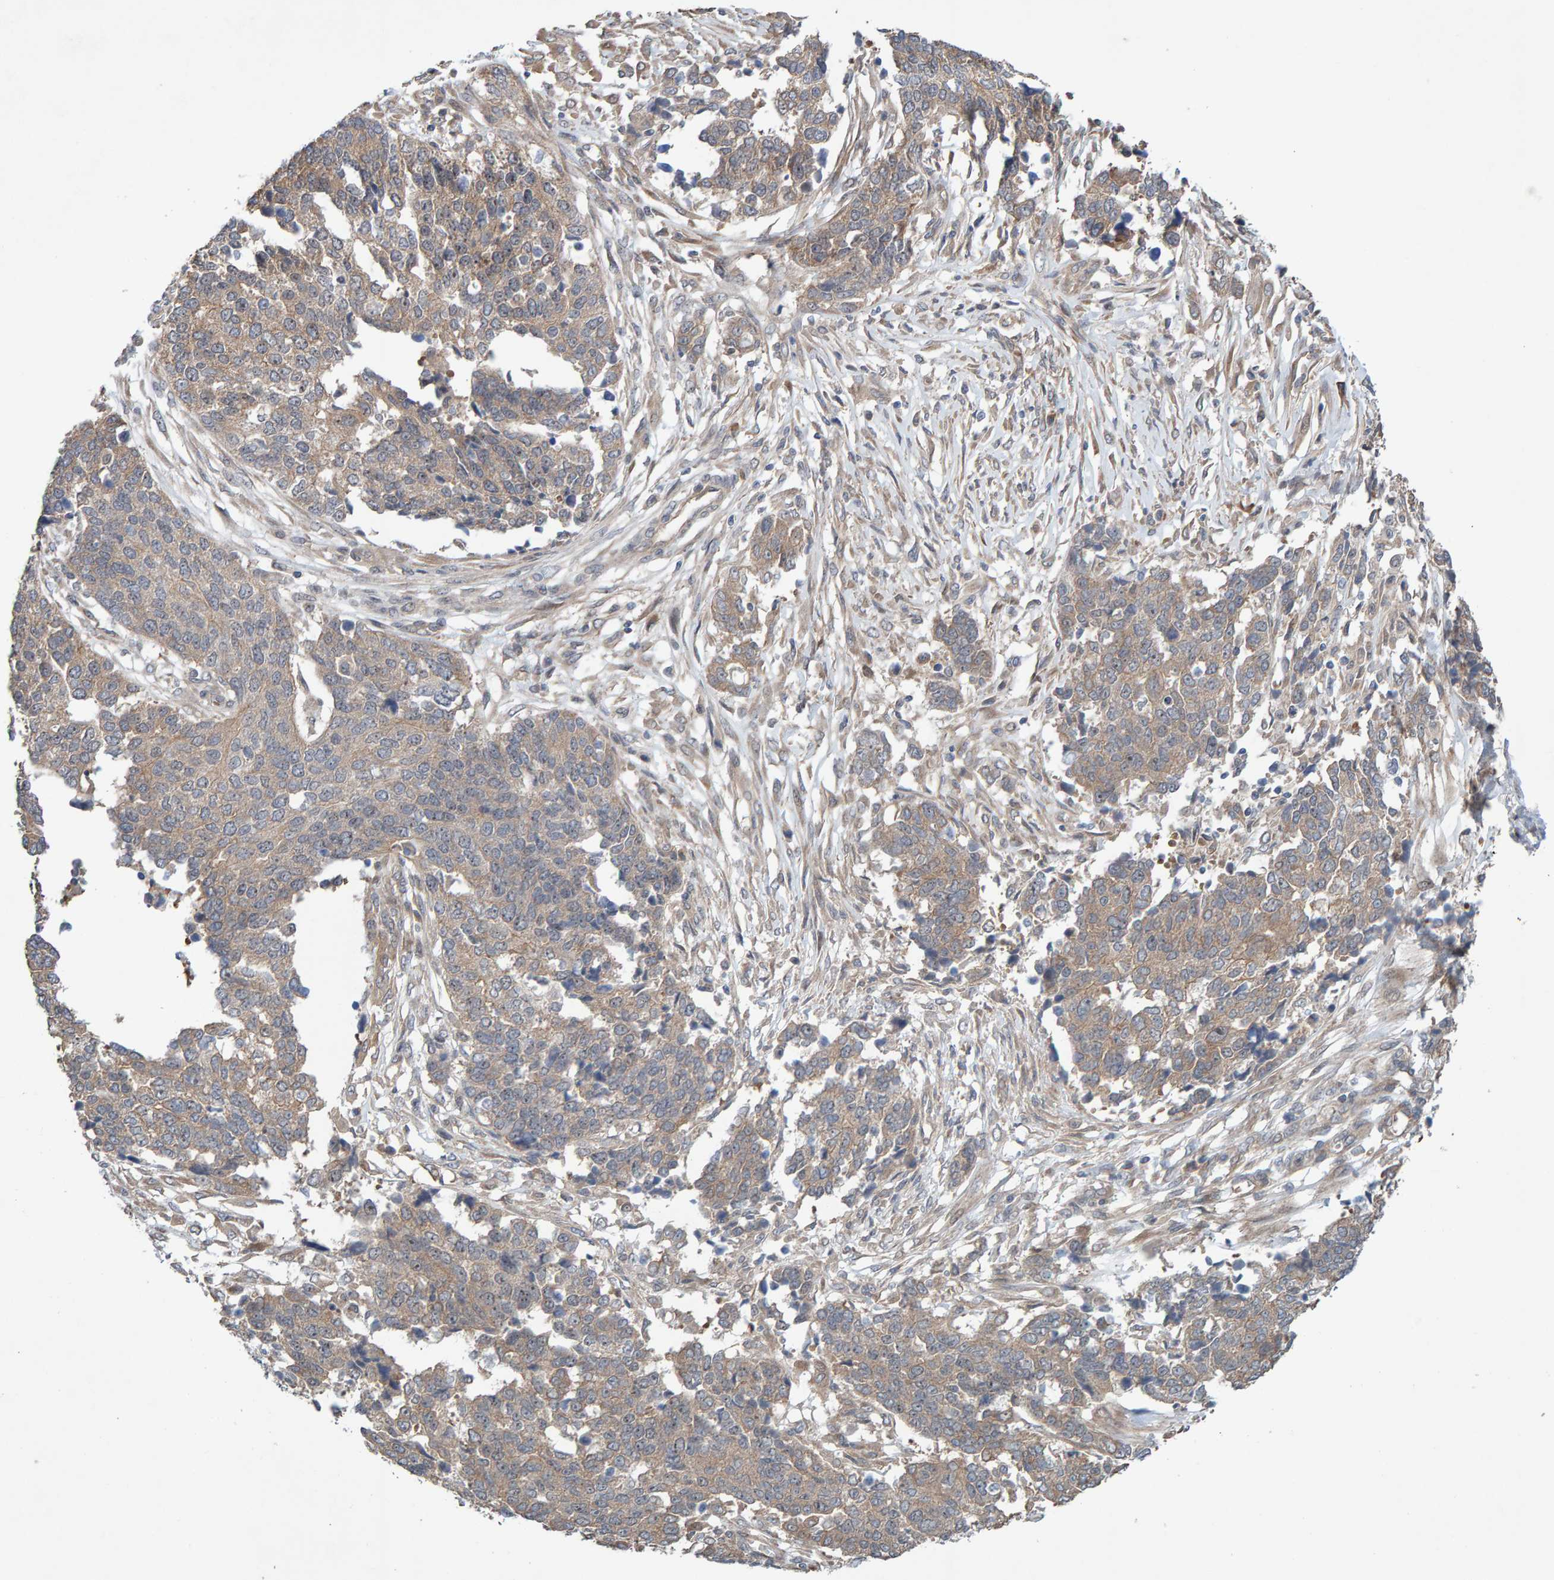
{"staining": {"intensity": "weak", "quantity": ">75%", "location": "cytoplasmic/membranous"}, "tissue": "ovarian cancer", "cell_type": "Tumor cells", "image_type": "cancer", "snomed": [{"axis": "morphology", "description": "Cystadenocarcinoma, serous, NOS"}, {"axis": "topography", "description": "Ovary"}], "caption": "Brown immunohistochemical staining in ovarian cancer displays weak cytoplasmic/membranous positivity in about >75% of tumor cells. (Stains: DAB (3,3'-diaminobenzidine) in brown, nuclei in blue, Microscopy: brightfield microscopy at high magnification).", "gene": "LRSAM1", "patient": {"sex": "female", "age": 44}}